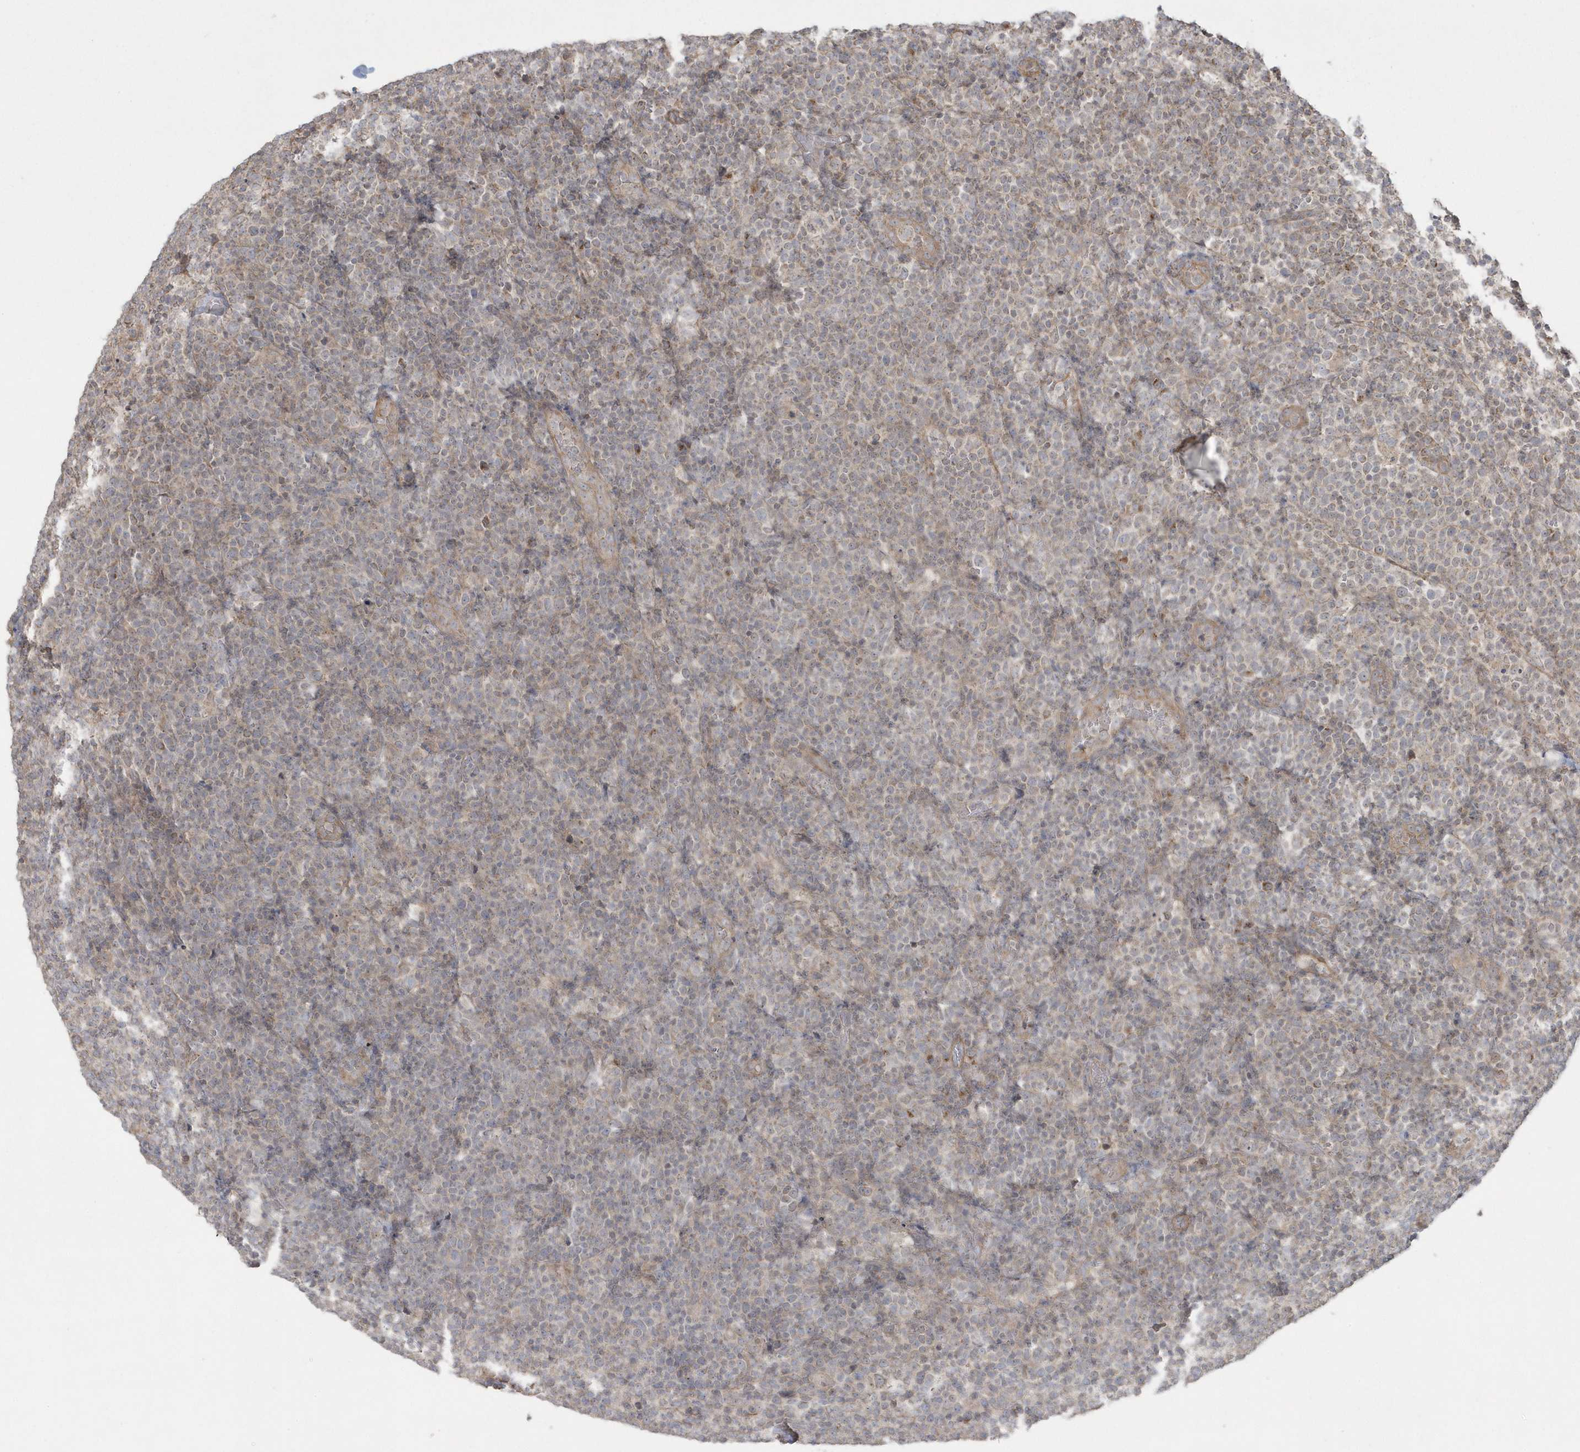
{"staining": {"intensity": "negative", "quantity": "none", "location": "none"}, "tissue": "lymphoma", "cell_type": "Tumor cells", "image_type": "cancer", "snomed": [{"axis": "morphology", "description": "Malignant lymphoma, non-Hodgkin's type, High grade"}, {"axis": "topography", "description": "Lymph node"}], "caption": "An immunohistochemistry (IHC) photomicrograph of malignant lymphoma, non-Hodgkin's type (high-grade) is shown. There is no staining in tumor cells of malignant lymphoma, non-Hodgkin's type (high-grade).", "gene": "ARMC8", "patient": {"sex": "male", "age": 61}}